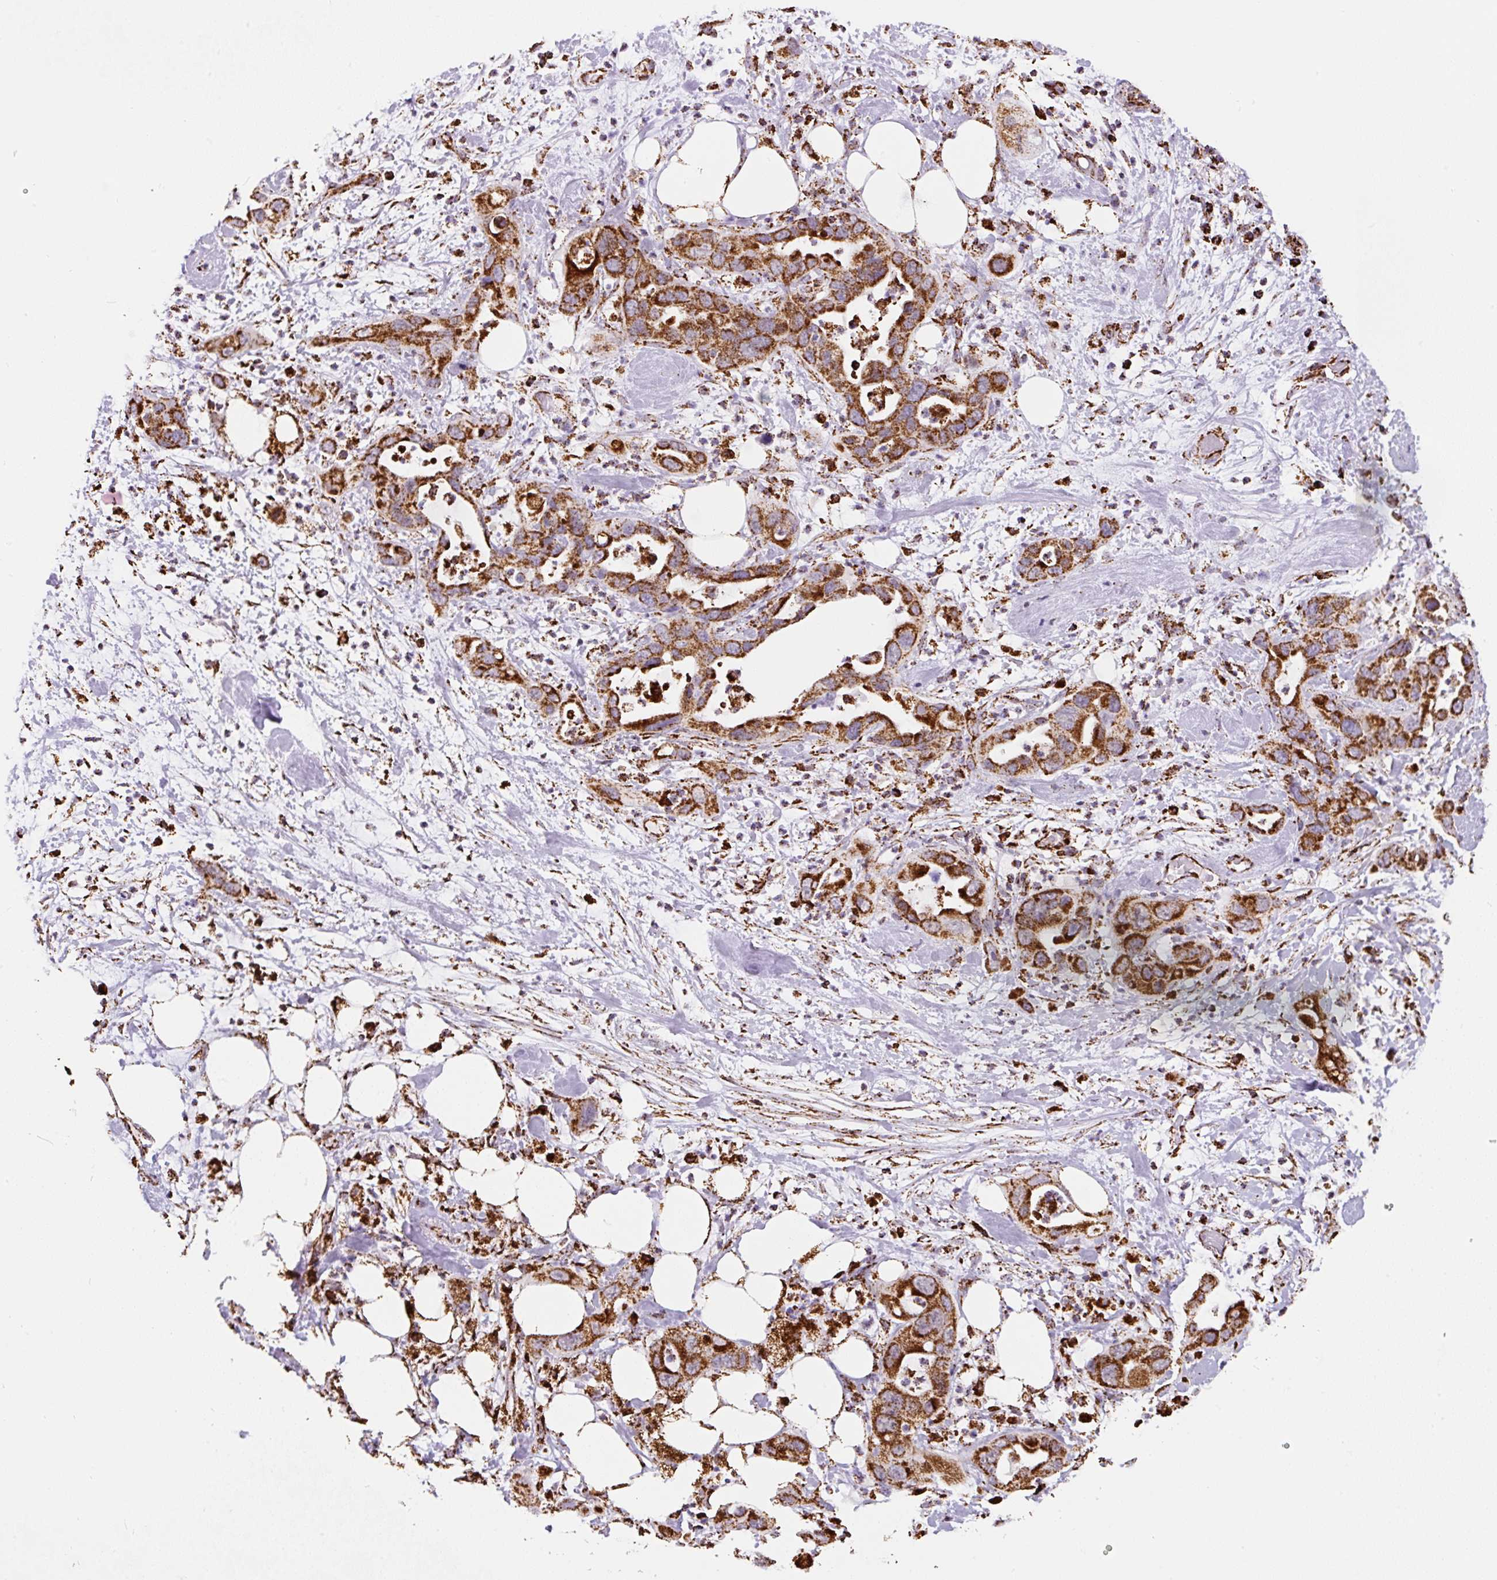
{"staining": {"intensity": "strong", "quantity": ">75%", "location": "cytoplasmic/membranous"}, "tissue": "pancreatic cancer", "cell_type": "Tumor cells", "image_type": "cancer", "snomed": [{"axis": "morphology", "description": "Adenocarcinoma, NOS"}, {"axis": "topography", "description": "Pancreas"}], "caption": "A brown stain highlights strong cytoplasmic/membranous positivity of a protein in human pancreatic cancer (adenocarcinoma) tumor cells.", "gene": "ATP5F1A", "patient": {"sex": "female", "age": 71}}